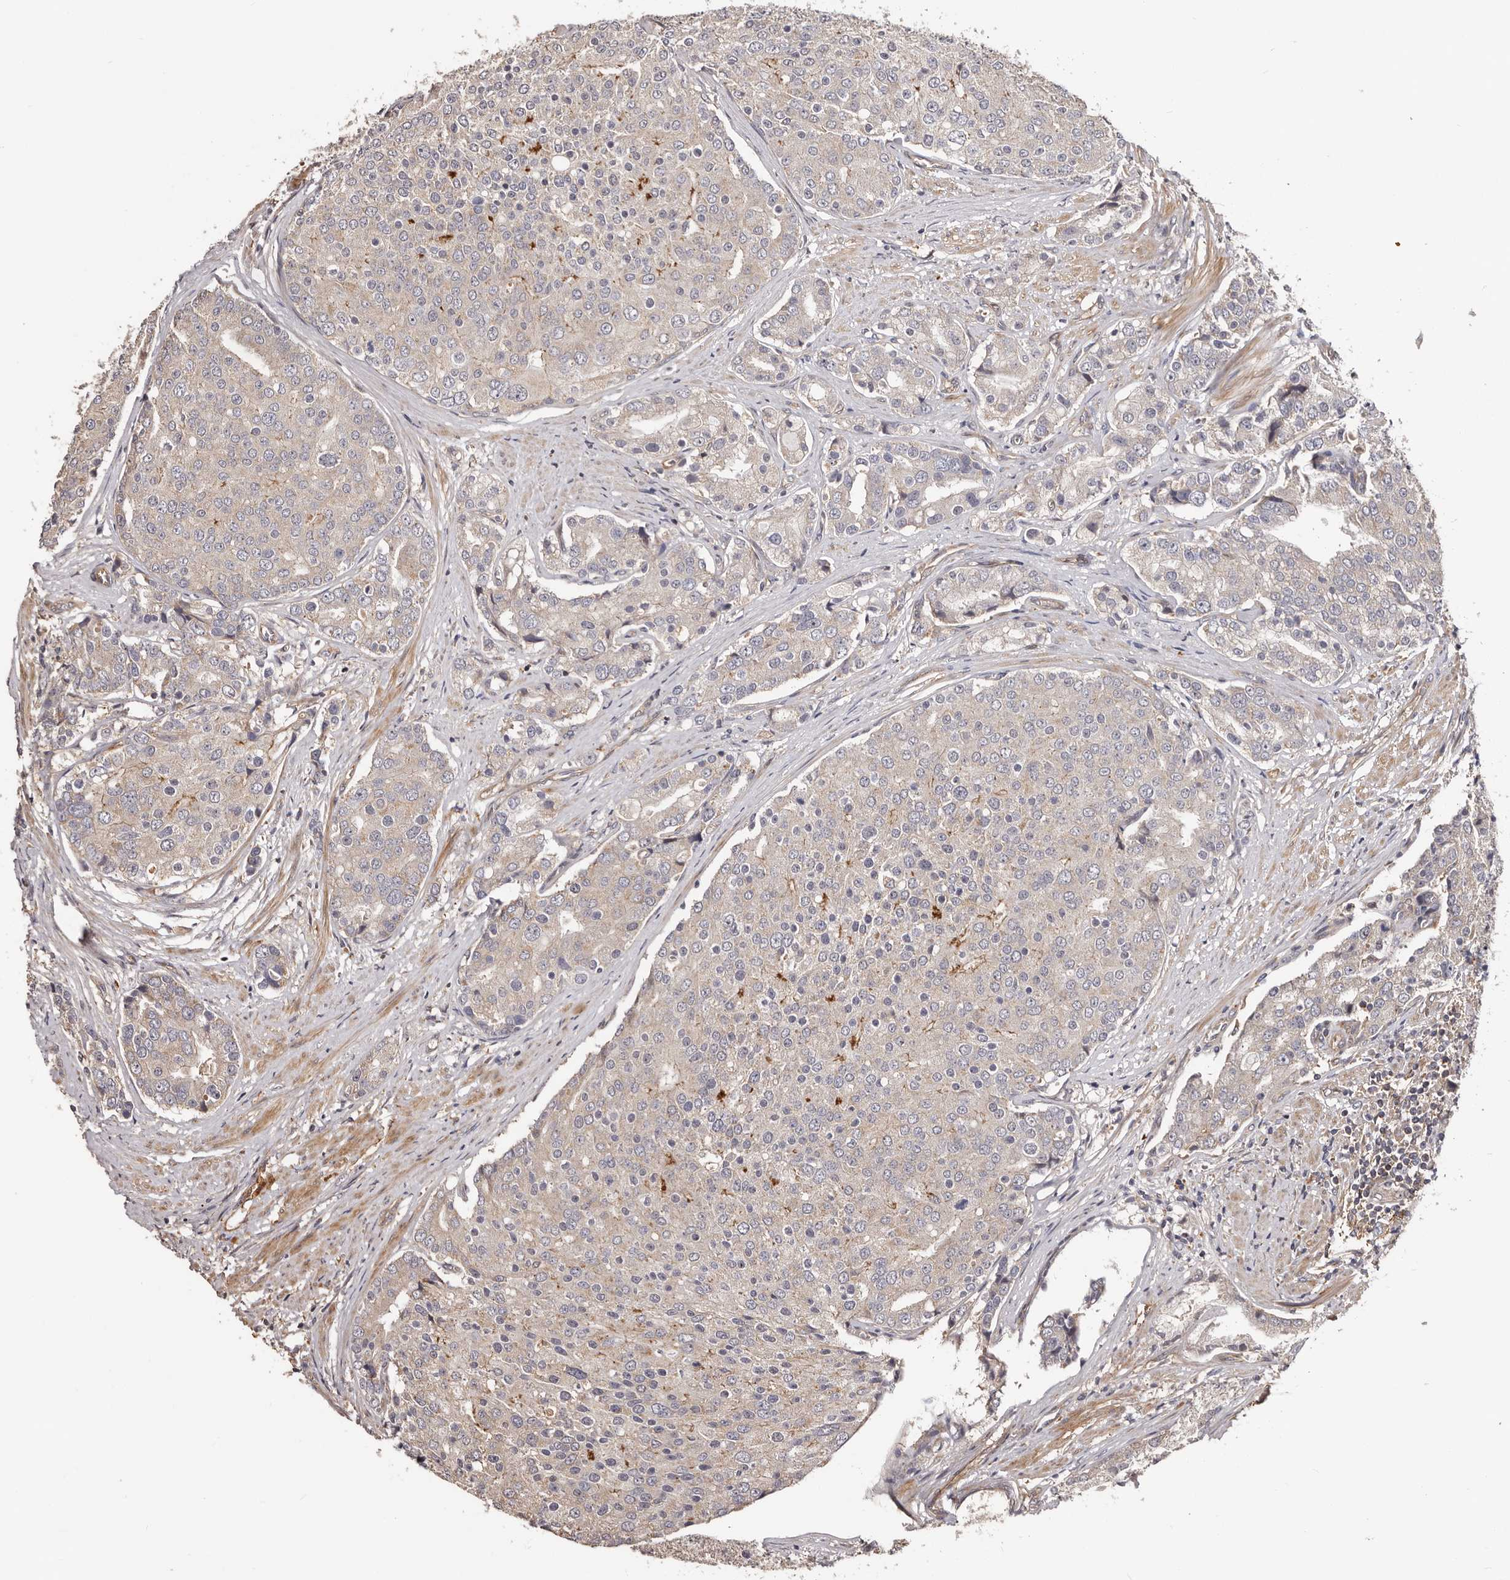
{"staining": {"intensity": "weak", "quantity": "<25%", "location": "cytoplasmic/membranous"}, "tissue": "prostate cancer", "cell_type": "Tumor cells", "image_type": "cancer", "snomed": [{"axis": "morphology", "description": "Adenocarcinoma, High grade"}, {"axis": "topography", "description": "Prostate"}], "caption": "The photomicrograph exhibits no staining of tumor cells in prostate cancer.", "gene": "GTPBP1", "patient": {"sex": "male", "age": 50}}